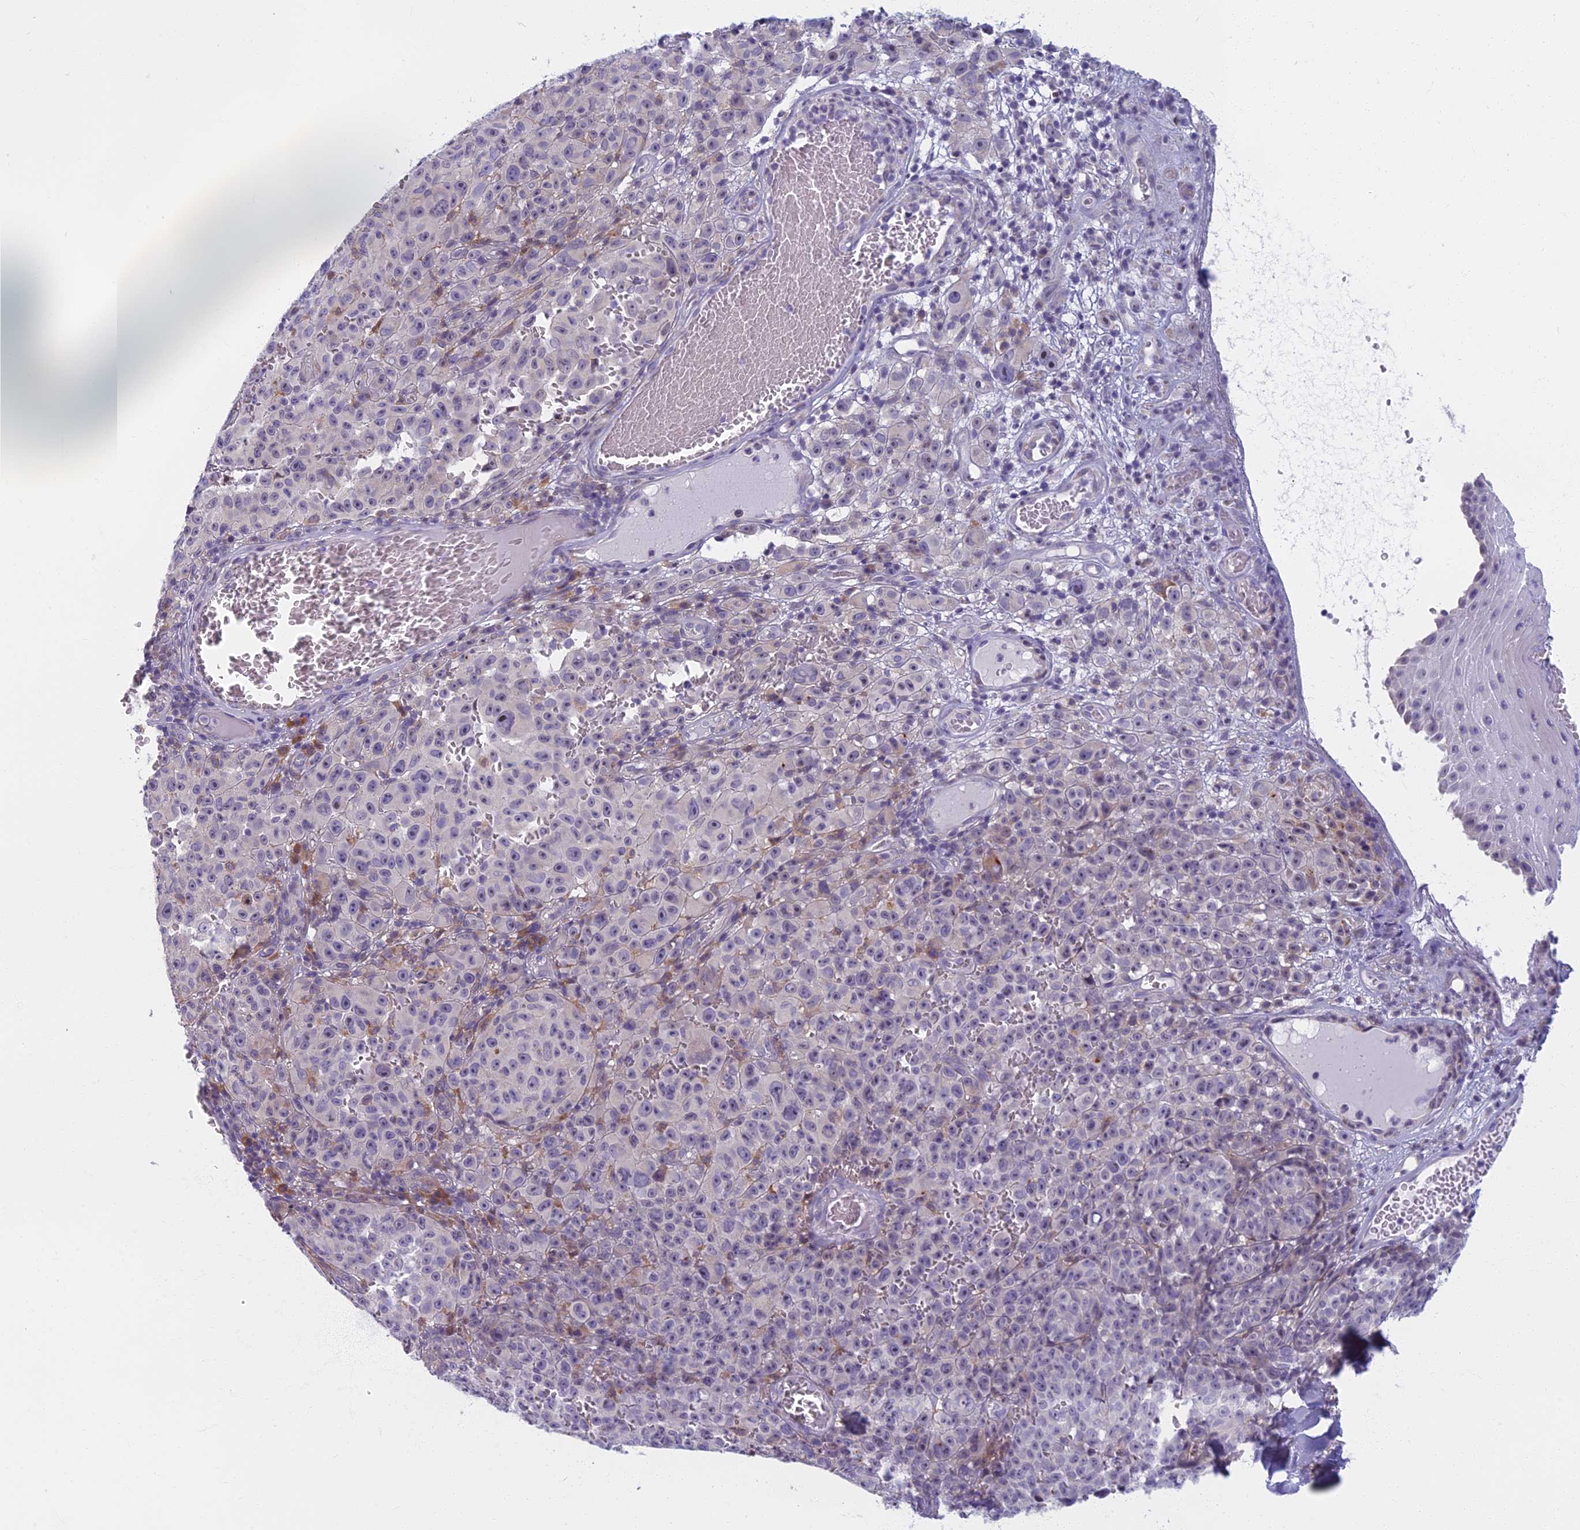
{"staining": {"intensity": "negative", "quantity": "none", "location": "none"}, "tissue": "melanoma", "cell_type": "Tumor cells", "image_type": "cancer", "snomed": [{"axis": "morphology", "description": "Malignant melanoma, NOS"}, {"axis": "topography", "description": "Skin"}], "caption": "Tumor cells are negative for protein expression in human malignant melanoma.", "gene": "DDX51", "patient": {"sex": "female", "age": 82}}